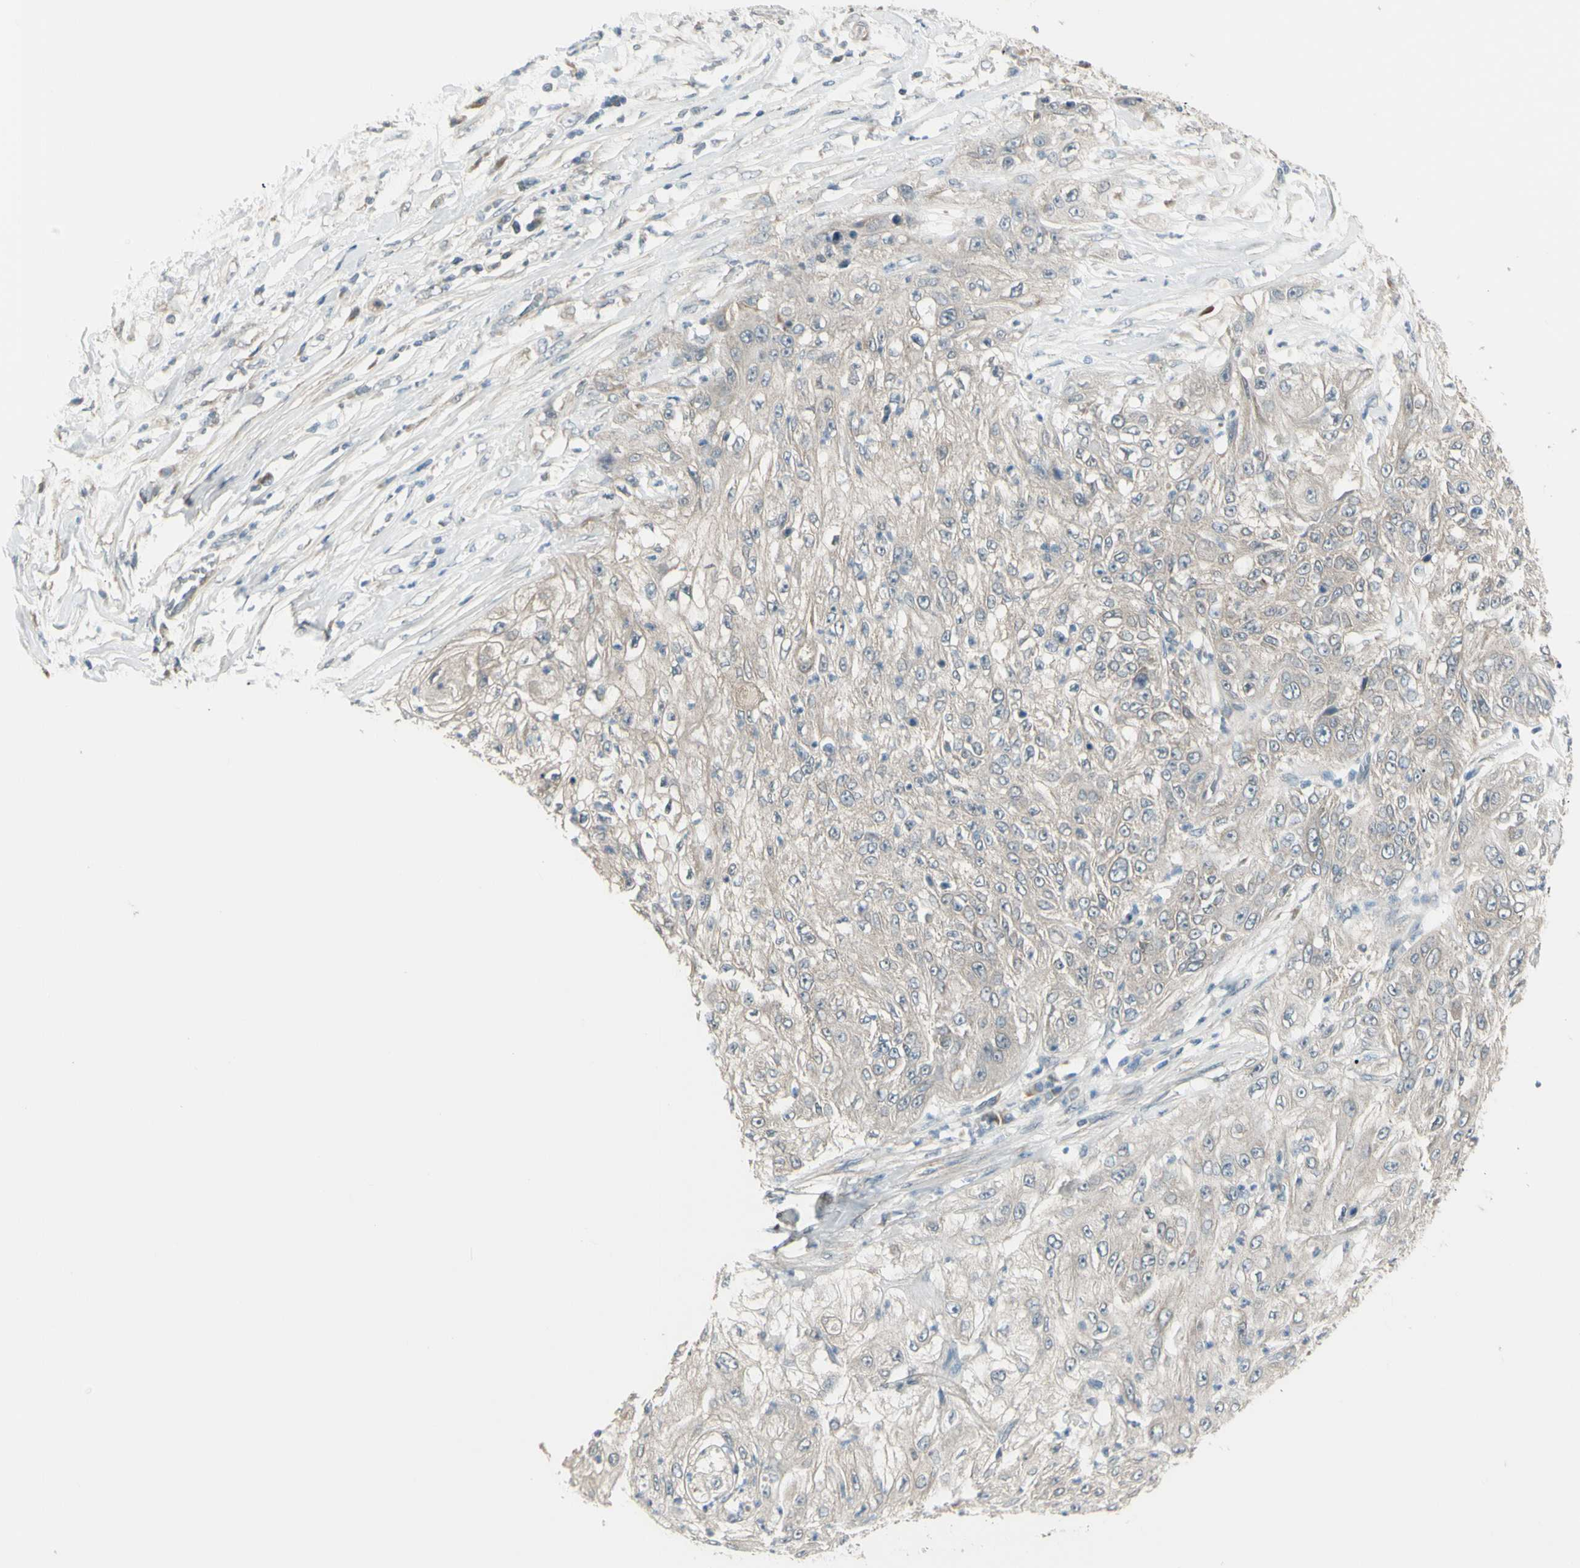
{"staining": {"intensity": "negative", "quantity": "none", "location": "none"}, "tissue": "lung cancer", "cell_type": "Tumor cells", "image_type": "cancer", "snomed": [{"axis": "morphology", "description": "Inflammation, NOS"}, {"axis": "morphology", "description": "Squamous cell carcinoma, NOS"}, {"axis": "topography", "description": "Lymph node"}, {"axis": "topography", "description": "Soft tissue"}, {"axis": "topography", "description": "Lung"}], "caption": "Tumor cells are negative for protein expression in human lung cancer. (DAB IHC visualized using brightfield microscopy, high magnification).", "gene": "NAXD", "patient": {"sex": "male", "age": 66}}